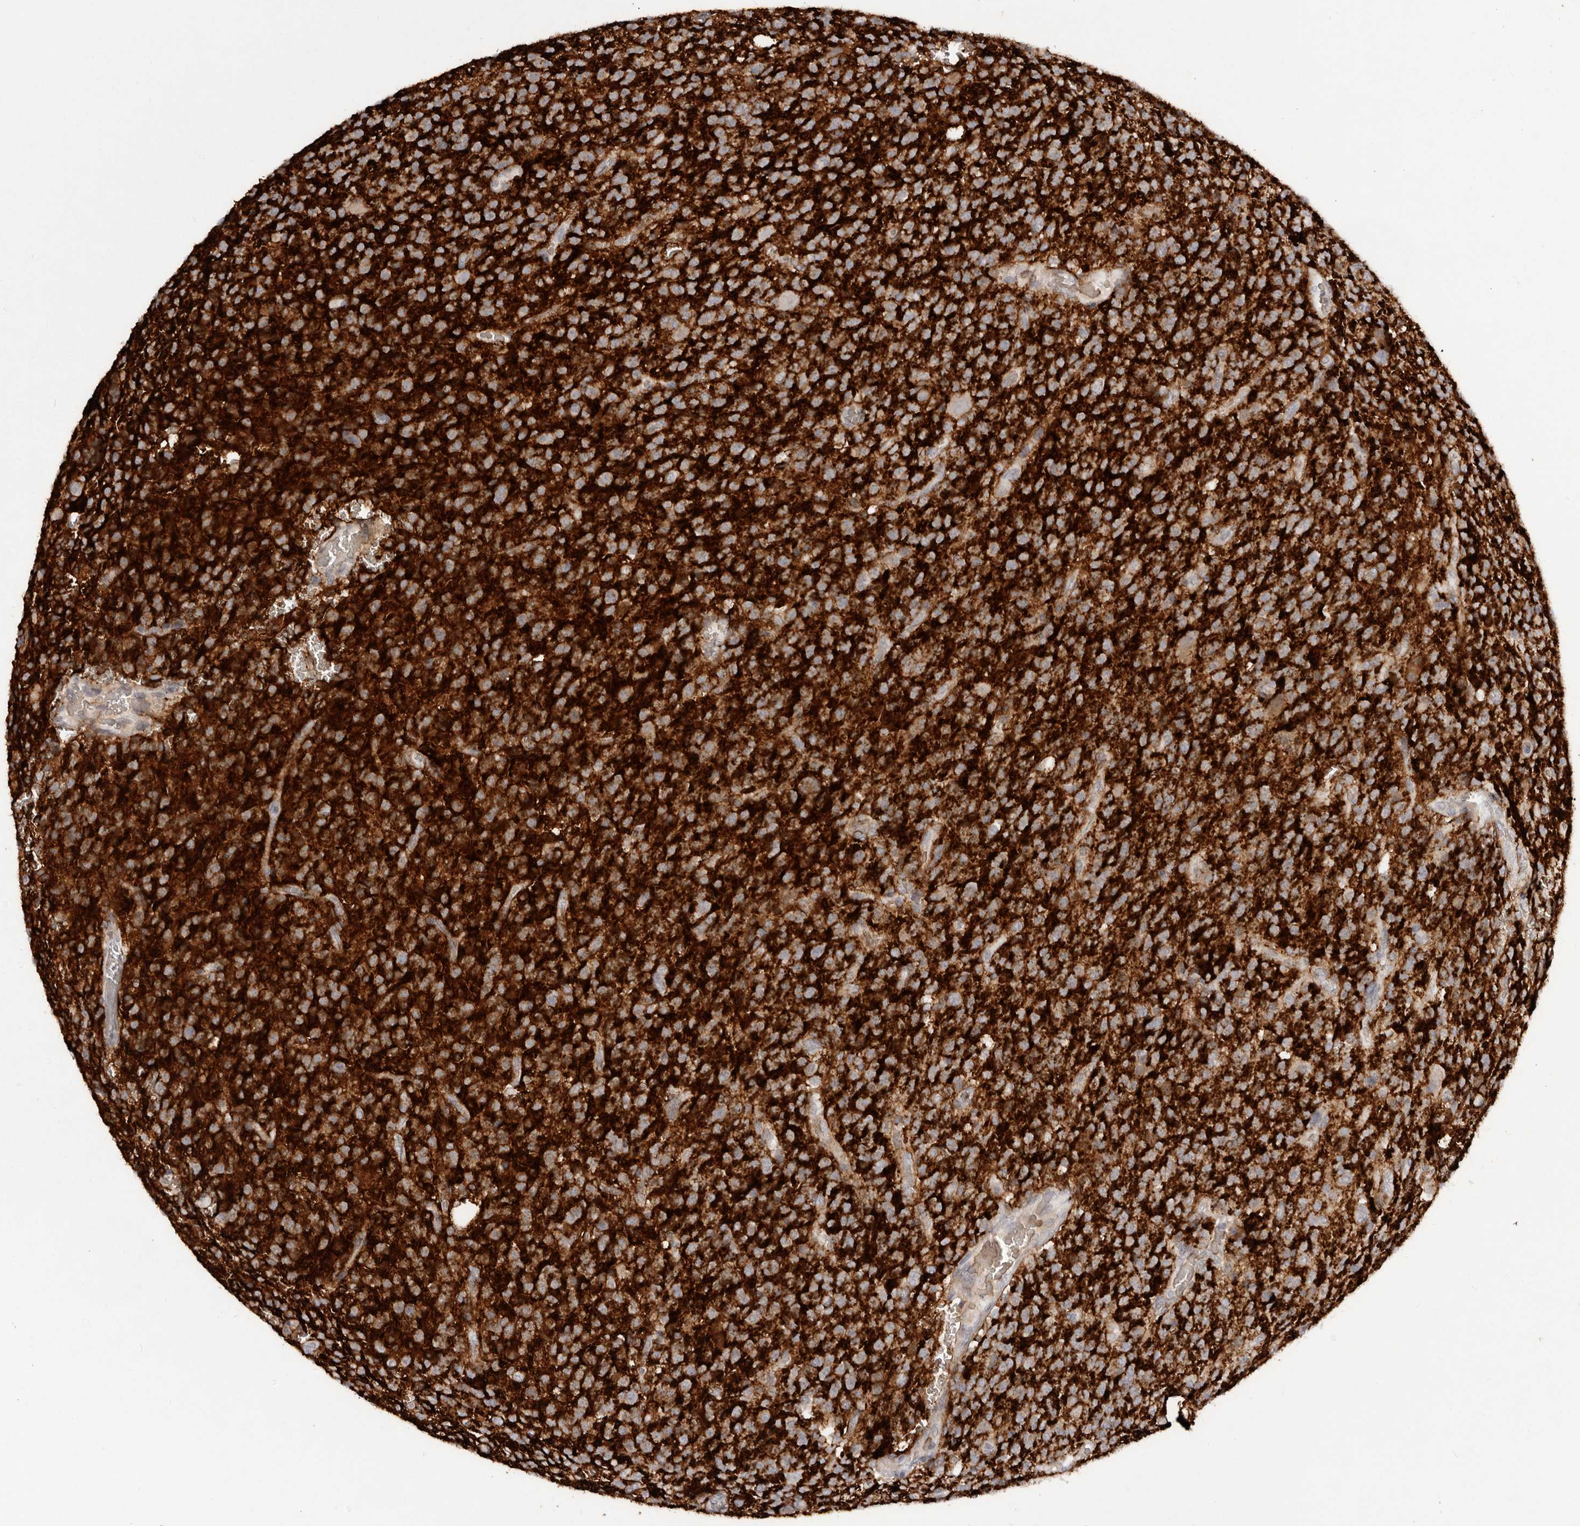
{"staining": {"intensity": "negative", "quantity": "none", "location": "none"}, "tissue": "glioma", "cell_type": "Tumor cells", "image_type": "cancer", "snomed": [{"axis": "morphology", "description": "Glioma, malignant, High grade"}, {"axis": "topography", "description": "Brain"}], "caption": "DAB (3,3'-diaminobenzidine) immunohistochemical staining of malignant glioma (high-grade) demonstrates no significant positivity in tumor cells.", "gene": "TNR", "patient": {"sex": "male", "age": 34}}